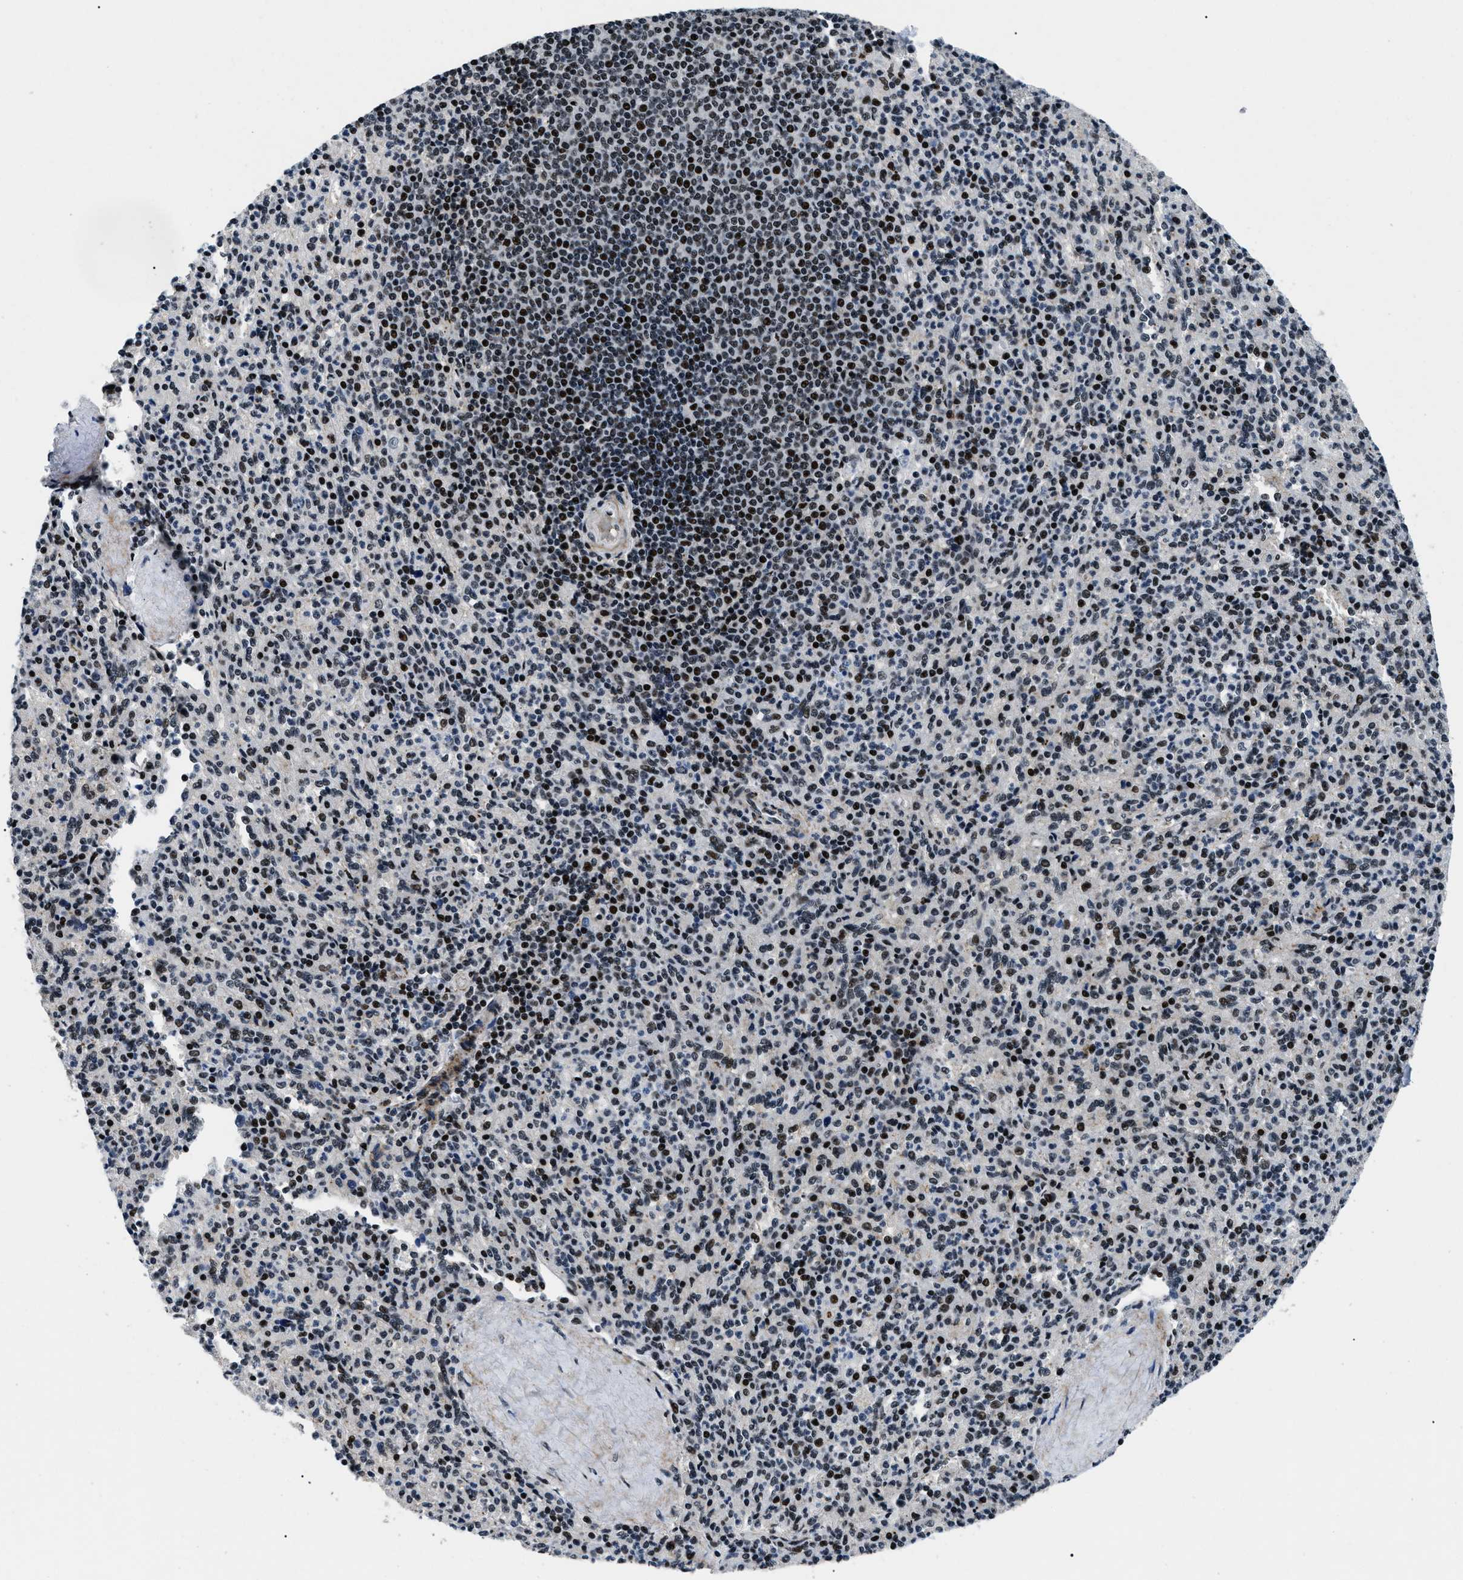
{"staining": {"intensity": "strong", "quantity": ">75%", "location": "nuclear"}, "tissue": "spleen", "cell_type": "Cells in red pulp", "image_type": "normal", "snomed": [{"axis": "morphology", "description": "Normal tissue, NOS"}, {"axis": "topography", "description": "Spleen"}], "caption": "About >75% of cells in red pulp in benign human spleen demonstrate strong nuclear protein positivity as visualized by brown immunohistochemical staining.", "gene": "SMARCB1", "patient": {"sex": "male", "age": 36}}